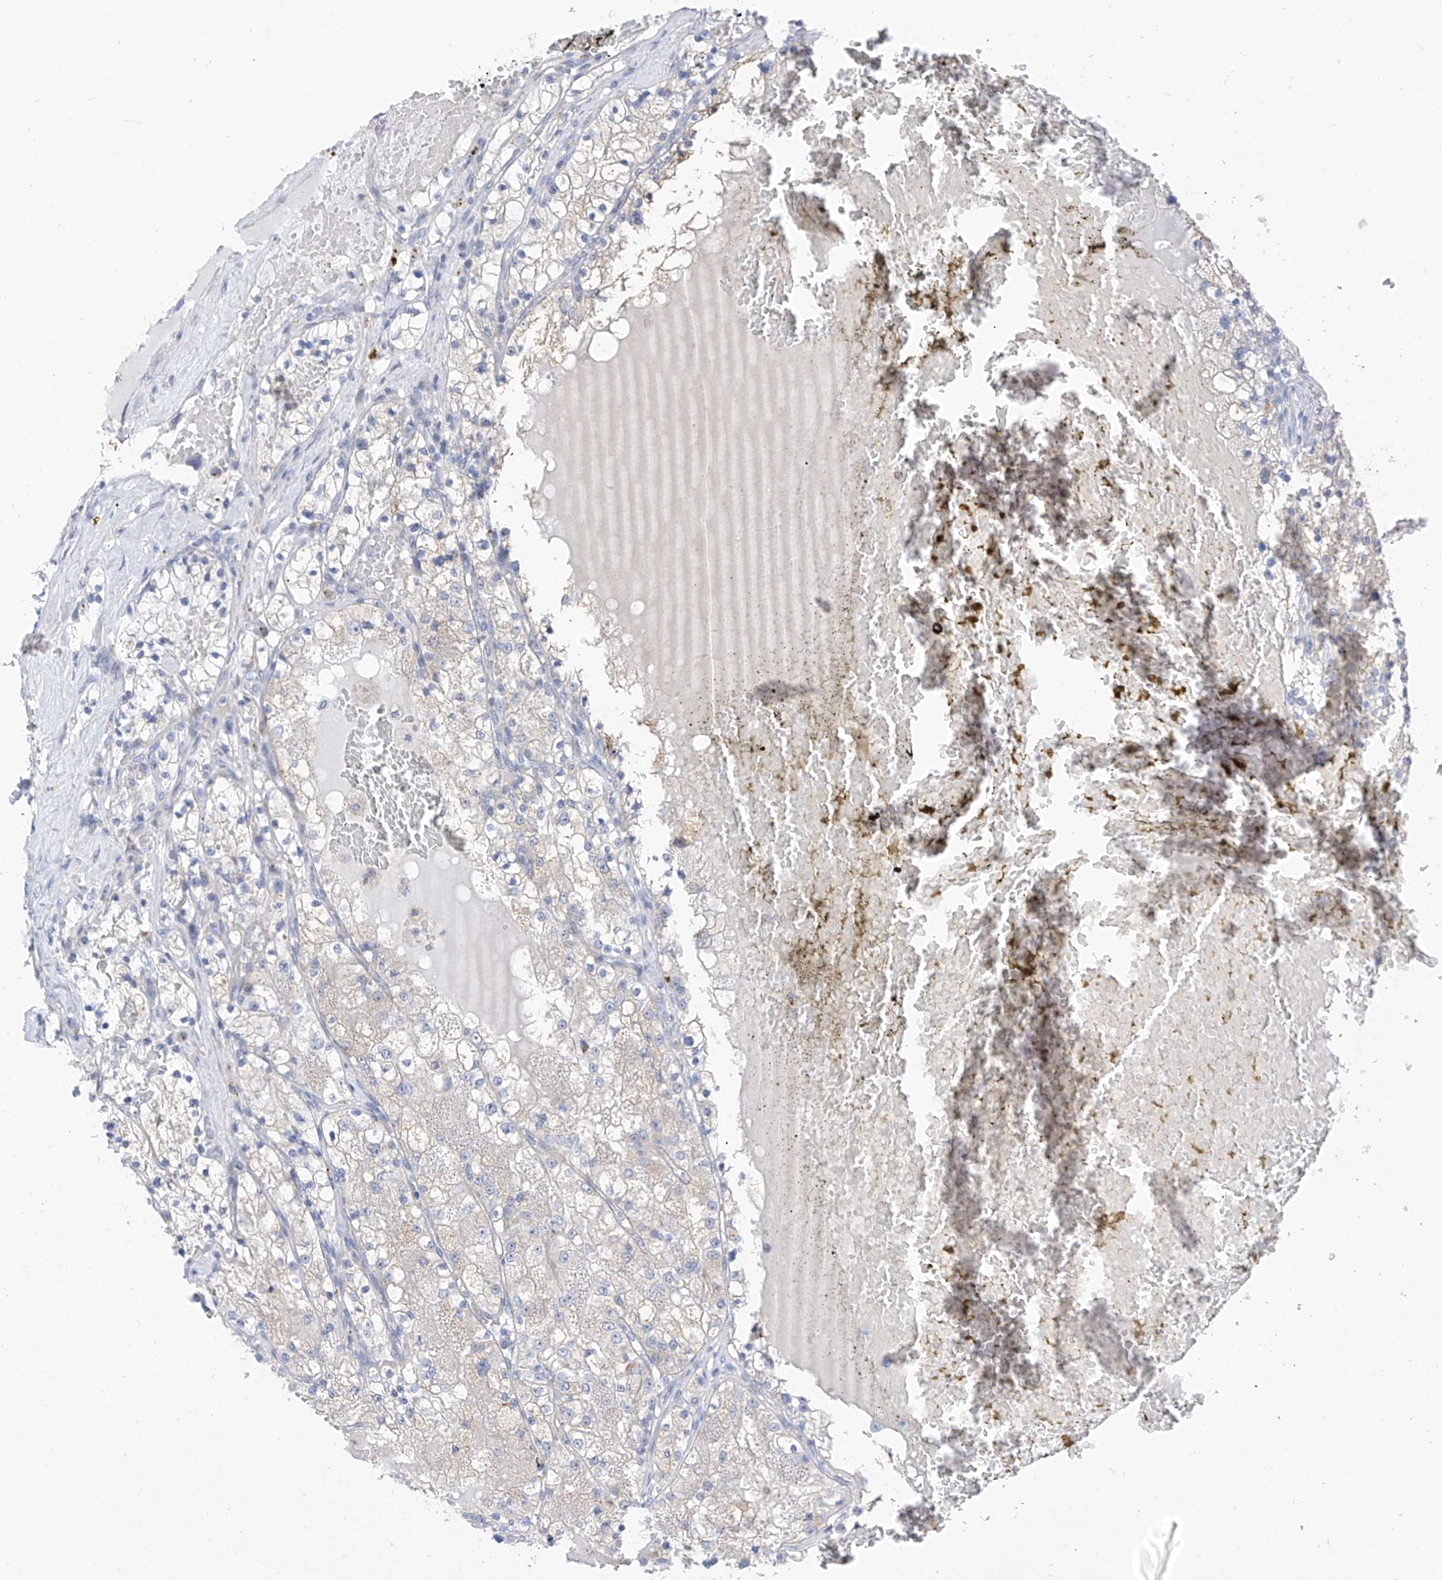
{"staining": {"intensity": "negative", "quantity": "none", "location": "none"}, "tissue": "renal cancer", "cell_type": "Tumor cells", "image_type": "cancer", "snomed": [{"axis": "morphology", "description": "Normal tissue, NOS"}, {"axis": "morphology", "description": "Adenocarcinoma, NOS"}, {"axis": "topography", "description": "Kidney"}], "caption": "Adenocarcinoma (renal) was stained to show a protein in brown. There is no significant staining in tumor cells.", "gene": "LDAH", "patient": {"sex": "male", "age": 68}}